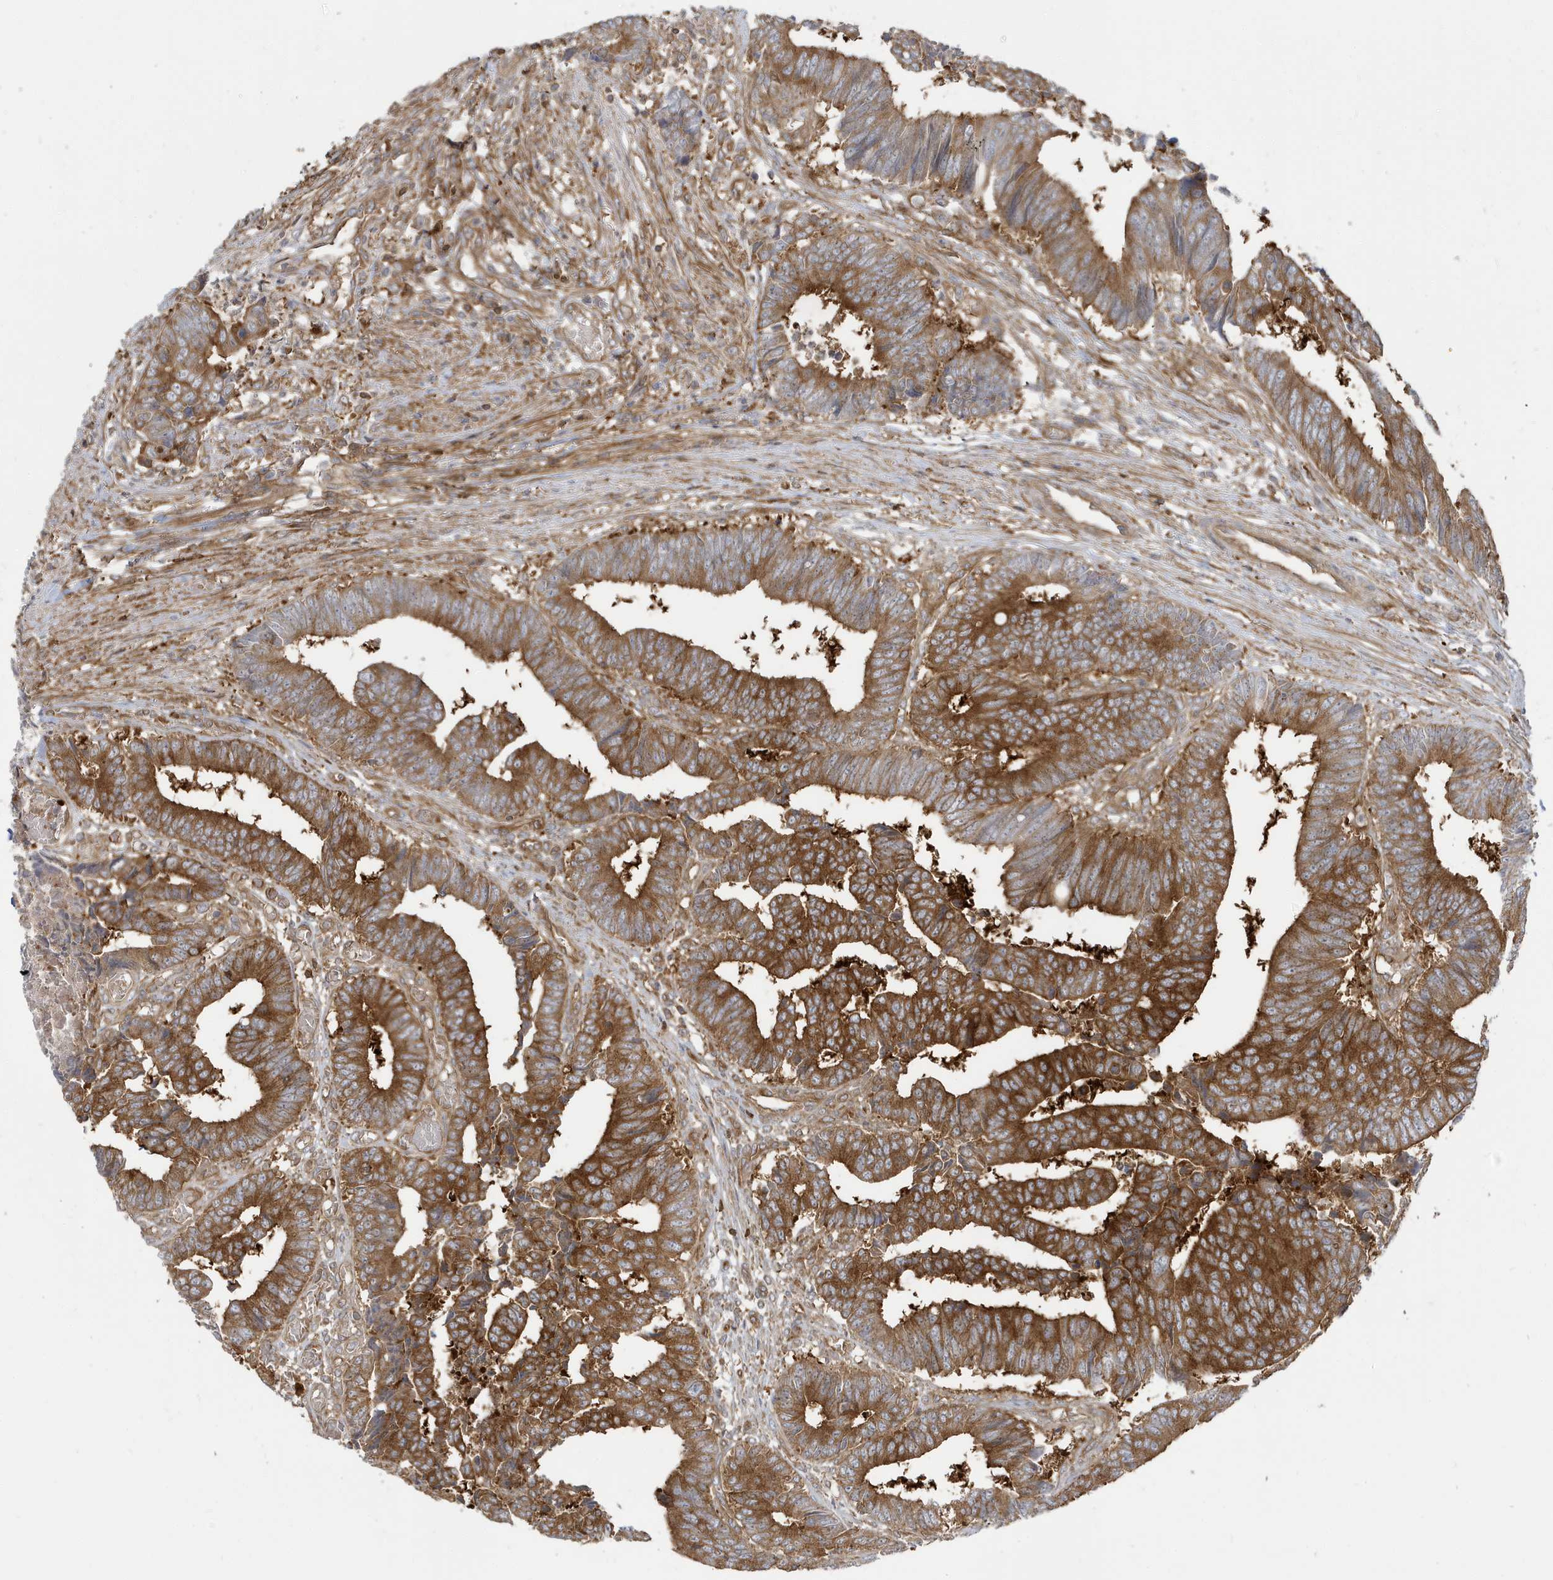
{"staining": {"intensity": "moderate", "quantity": ">75%", "location": "cytoplasmic/membranous"}, "tissue": "colorectal cancer", "cell_type": "Tumor cells", "image_type": "cancer", "snomed": [{"axis": "morphology", "description": "Adenocarcinoma, NOS"}, {"axis": "topography", "description": "Rectum"}], "caption": "Moderate cytoplasmic/membranous expression is identified in approximately >75% of tumor cells in adenocarcinoma (colorectal).", "gene": "STAM", "patient": {"sex": "male", "age": 84}}